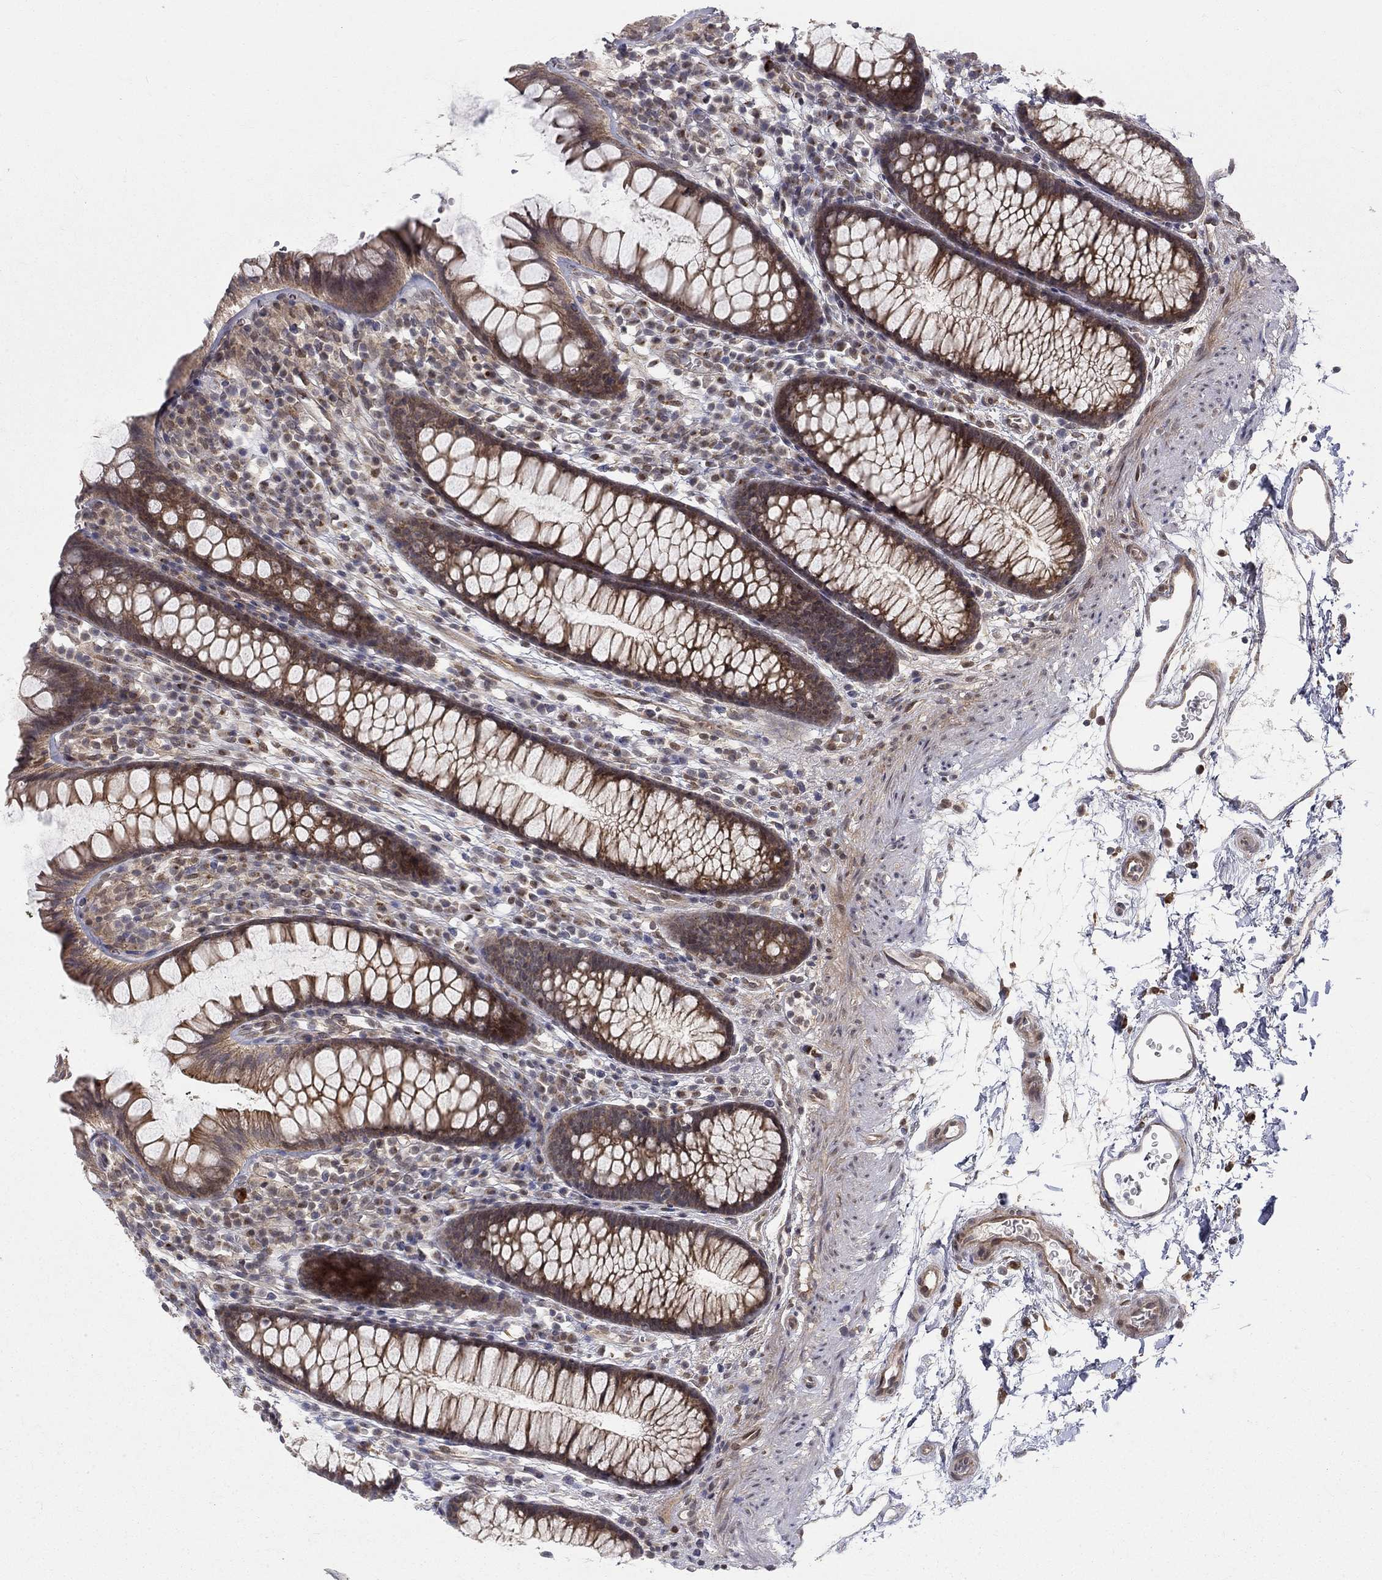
{"staining": {"intensity": "strong", "quantity": "<25%", "location": "cytoplasmic/membranous"}, "tissue": "colon", "cell_type": "Endothelial cells", "image_type": "normal", "snomed": [{"axis": "morphology", "description": "Normal tissue, NOS"}, {"axis": "topography", "description": "Colon"}], "caption": "Colon stained for a protein (brown) demonstrates strong cytoplasmic/membranous positive staining in about <25% of endothelial cells.", "gene": "WDR19", "patient": {"sex": "male", "age": 76}}